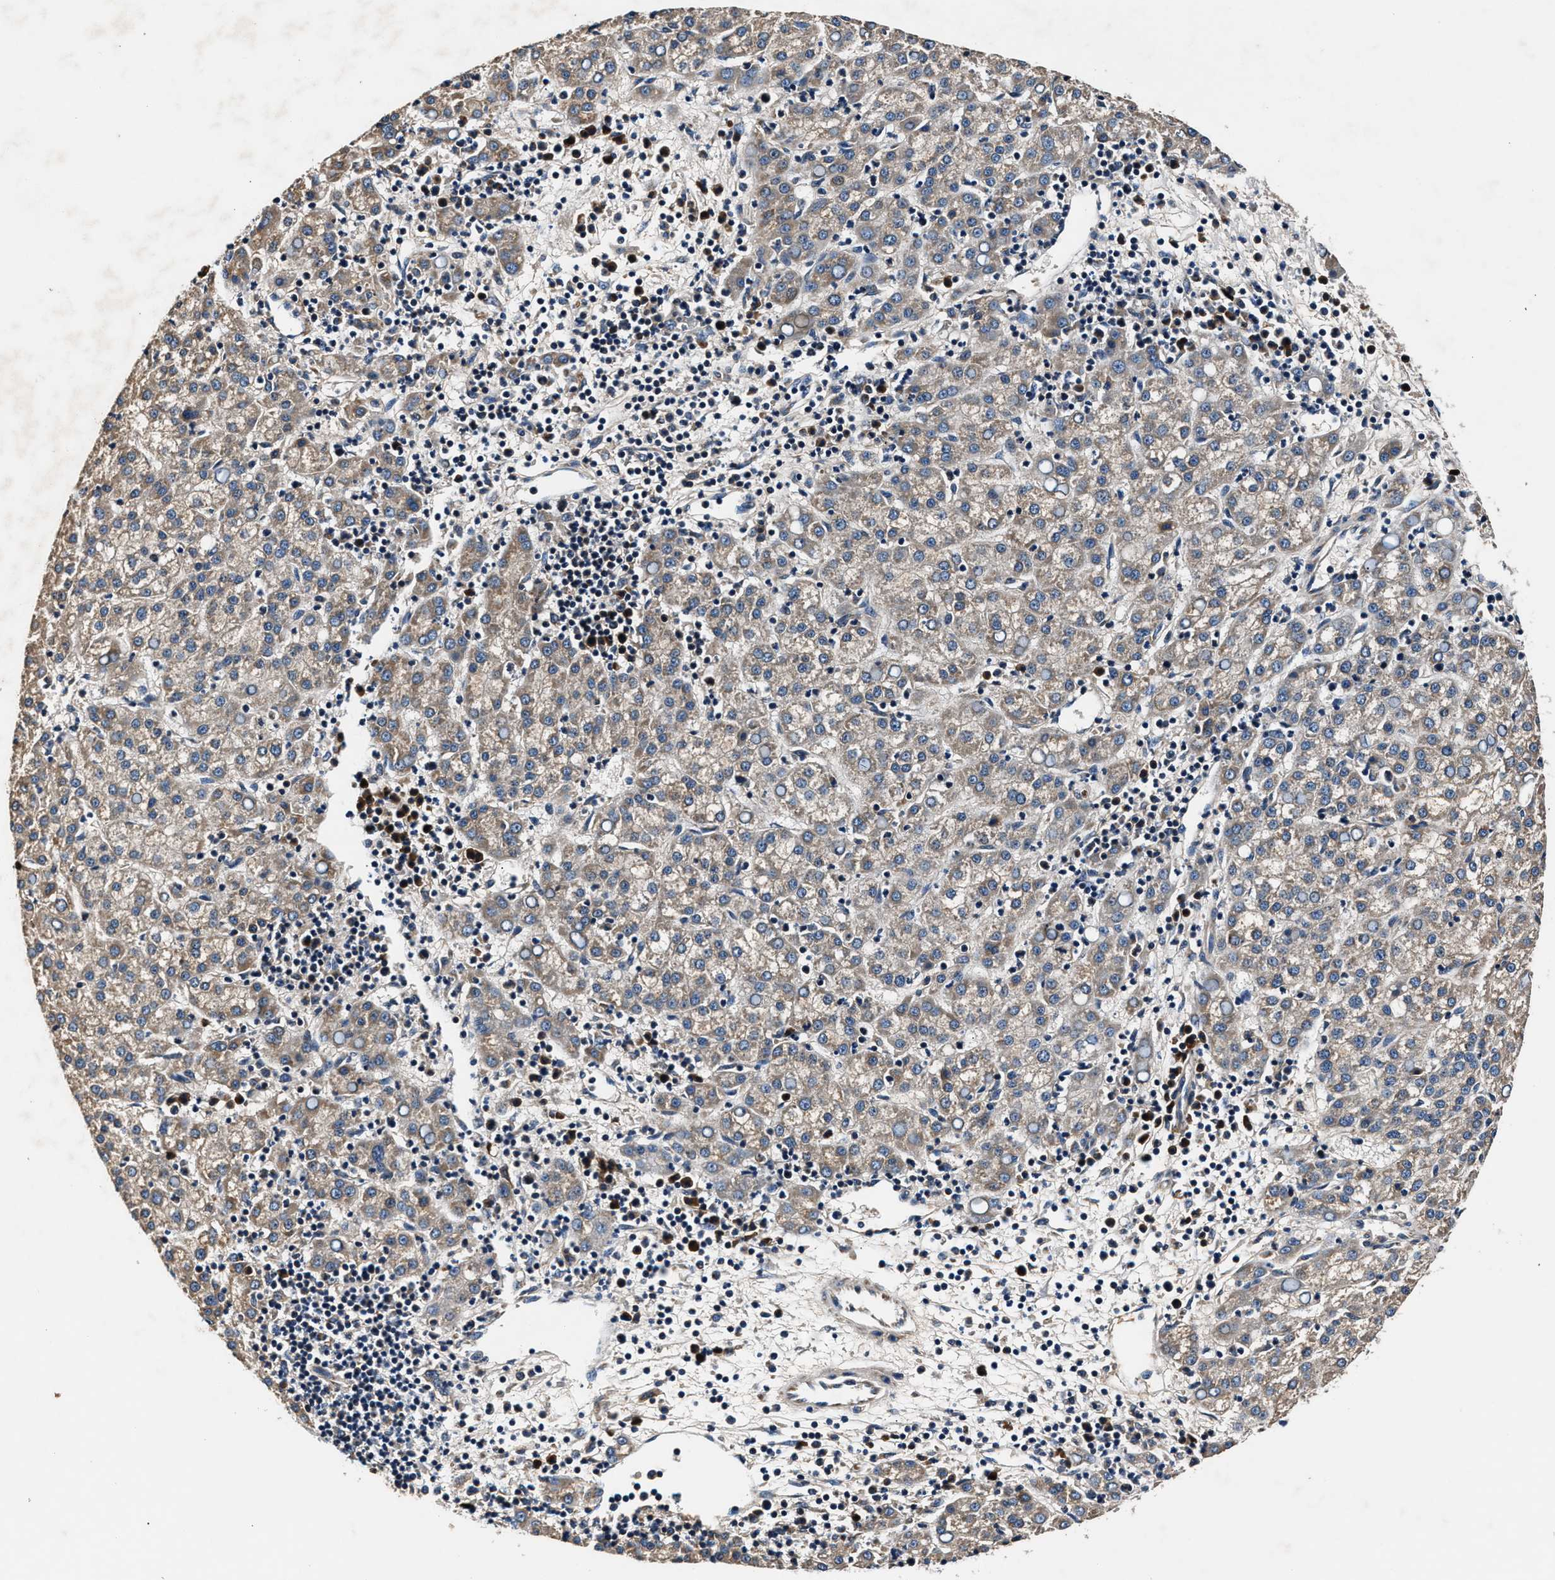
{"staining": {"intensity": "moderate", "quantity": ">75%", "location": "cytoplasmic/membranous"}, "tissue": "liver cancer", "cell_type": "Tumor cells", "image_type": "cancer", "snomed": [{"axis": "morphology", "description": "Carcinoma, Hepatocellular, NOS"}, {"axis": "topography", "description": "Liver"}], "caption": "Moderate cytoplasmic/membranous positivity is identified in approximately >75% of tumor cells in liver cancer.", "gene": "IMMT", "patient": {"sex": "female", "age": 58}}